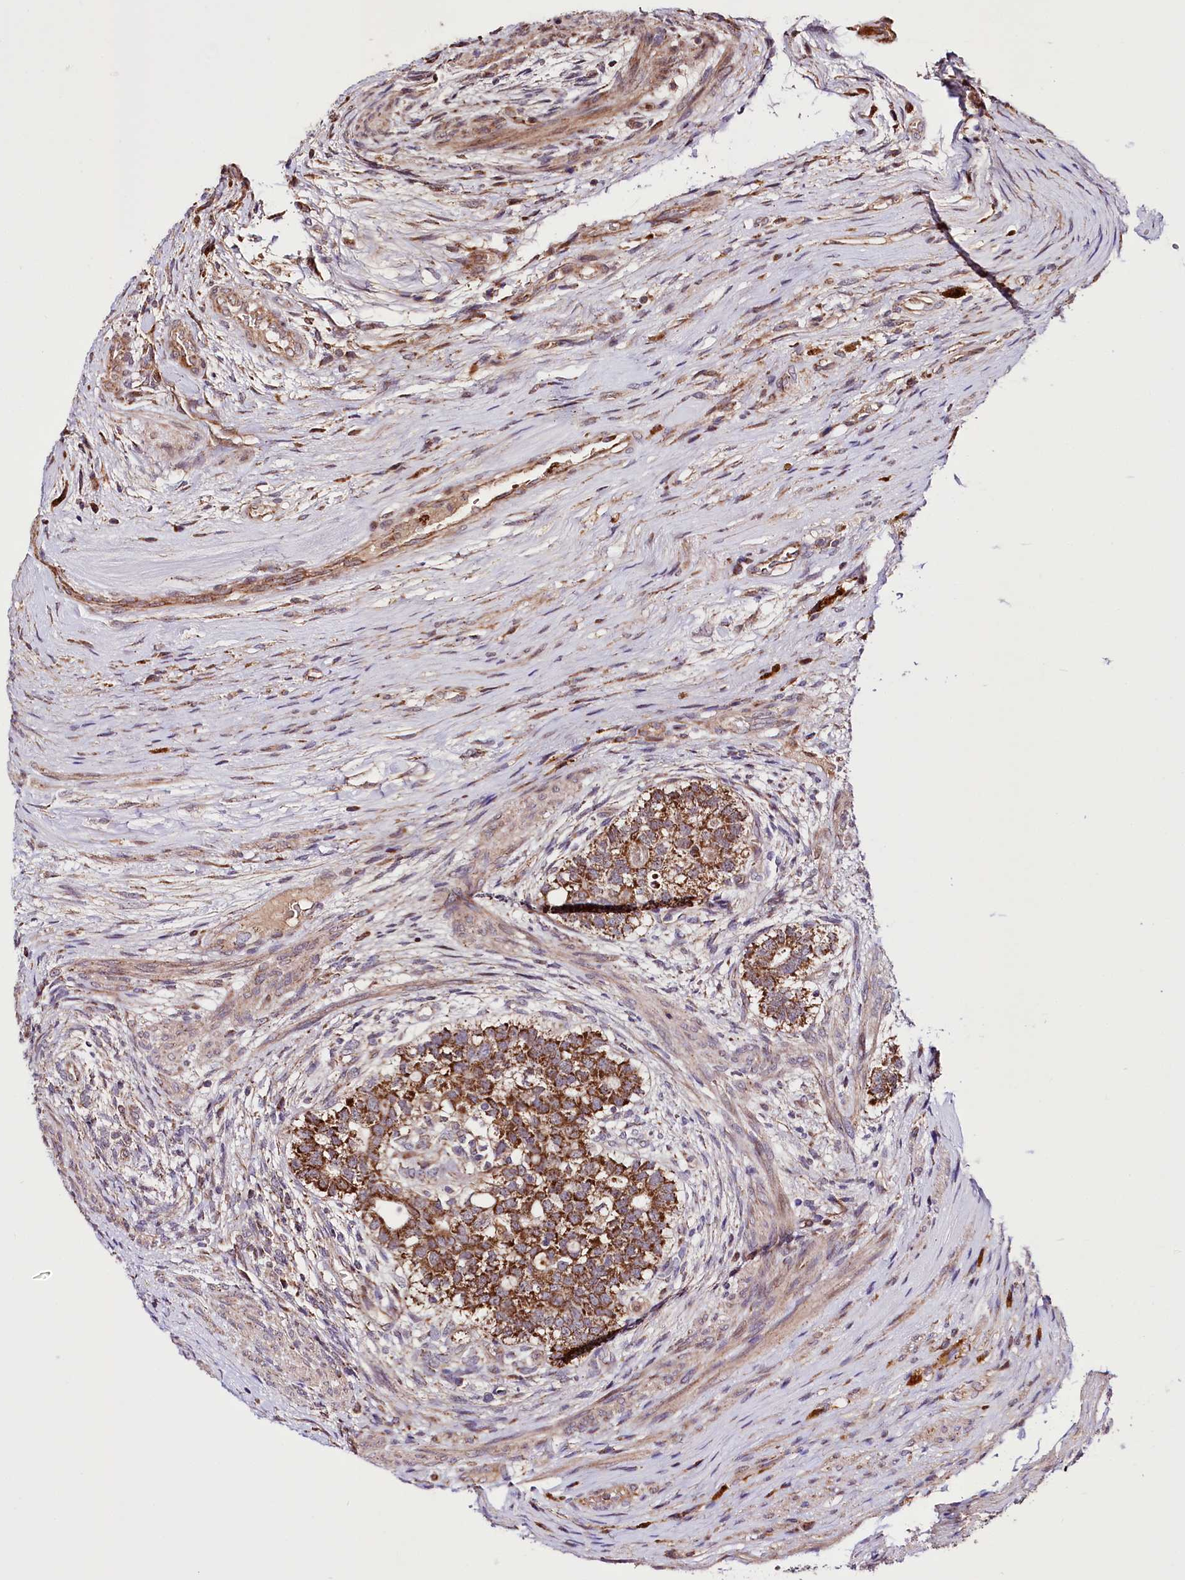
{"staining": {"intensity": "moderate", "quantity": ">75%", "location": "cytoplasmic/membranous"}, "tissue": "testis cancer", "cell_type": "Tumor cells", "image_type": "cancer", "snomed": [{"axis": "morphology", "description": "Carcinoma, Embryonal, NOS"}, {"axis": "topography", "description": "Testis"}], "caption": "DAB (3,3'-diaminobenzidine) immunohistochemical staining of testis embryonal carcinoma shows moderate cytoplasmic/membranous protein expression in about >75% of tumor cells. Ihc stains the protein in brown and the nuclei are stained blue.", "gene": "ST7", "patient": {"sex": "male", "age": 26}}